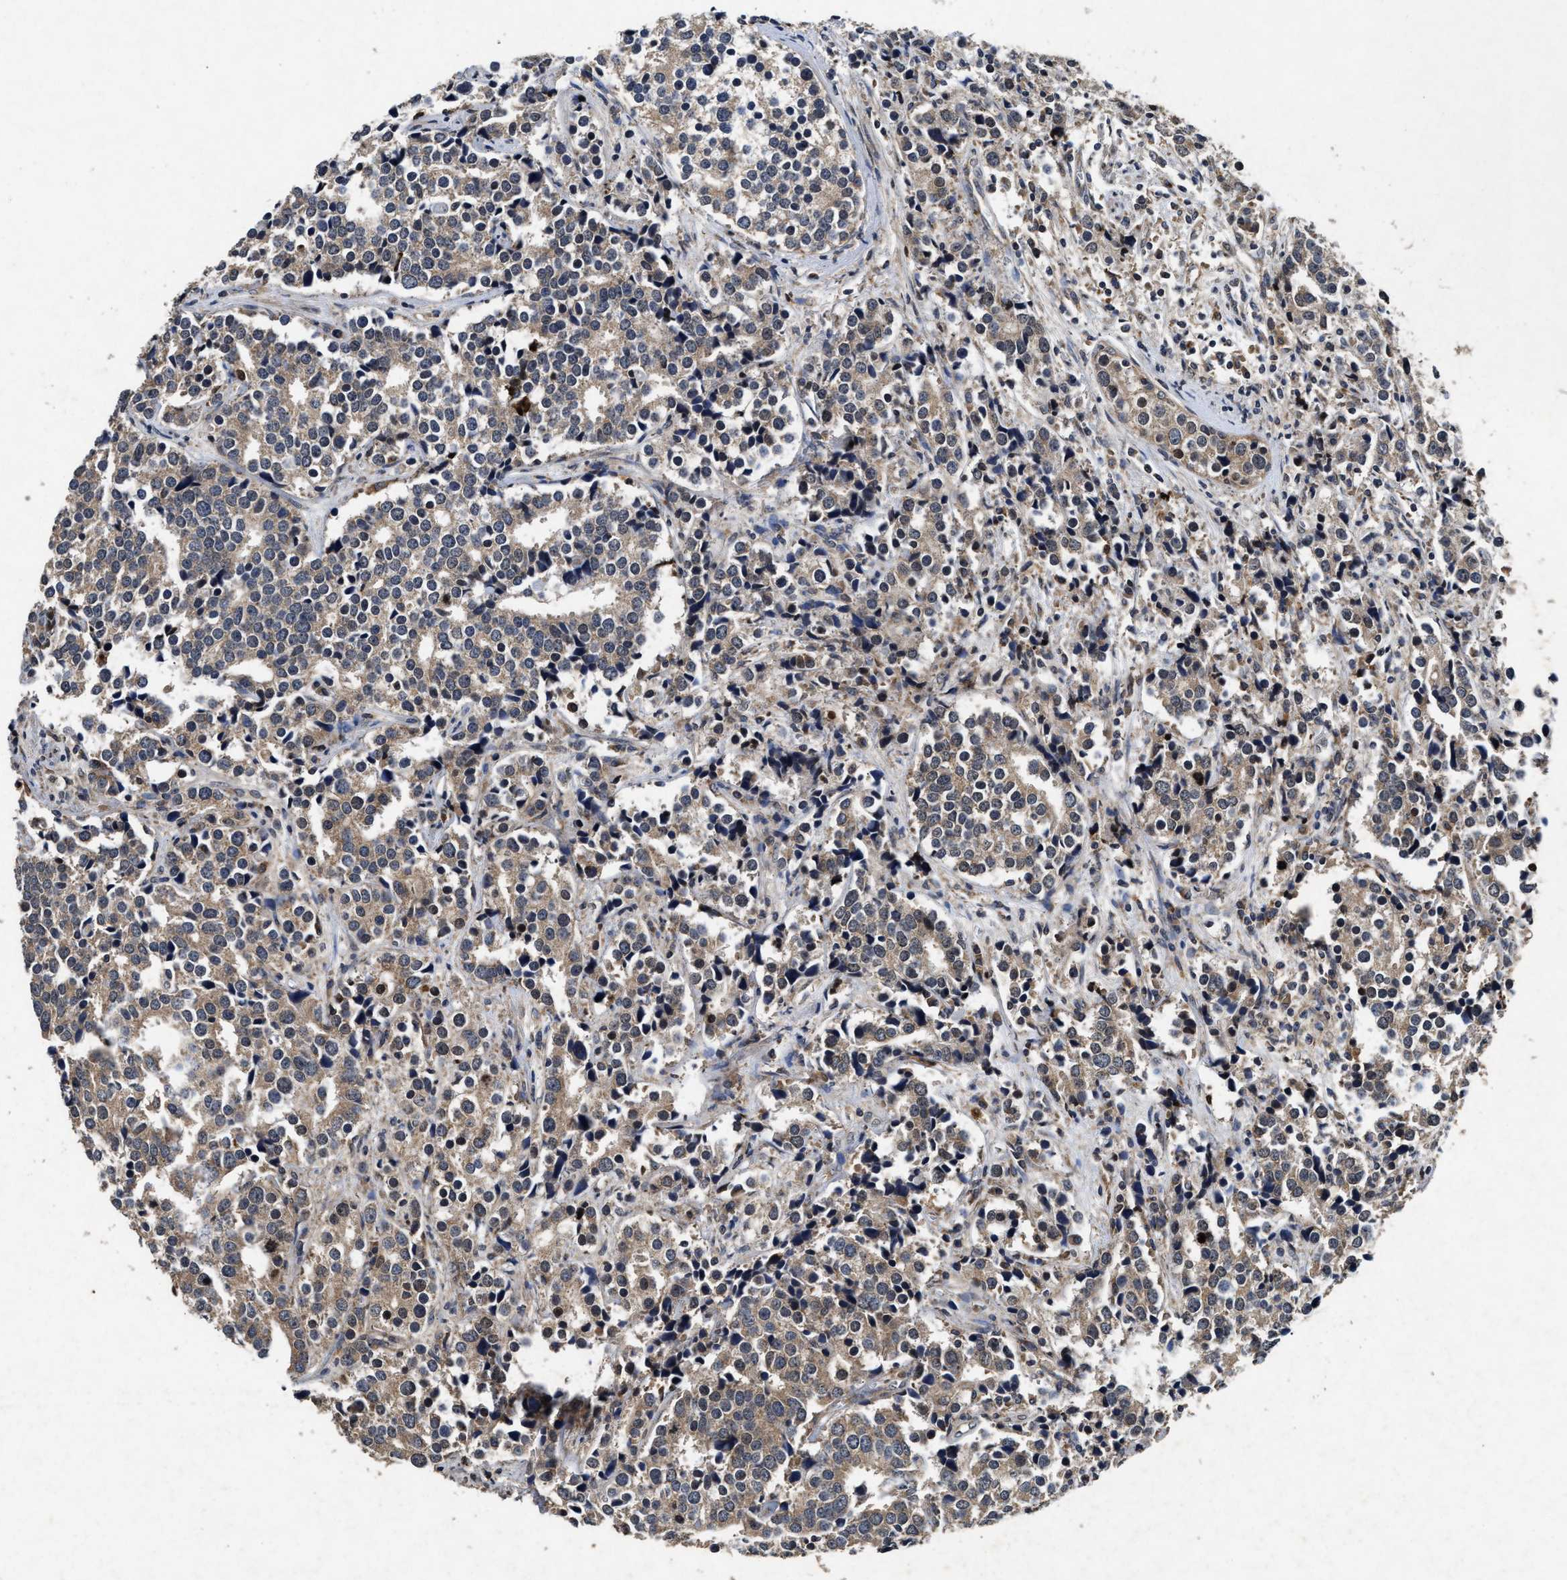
{"staining": {"intensity": "weak", "quantity": "25%-75%", "location": "cytoplasmic/membranous"}, "tissue": "prostate cancer", "cell_type": "Tumor cells", "image_type": "cancer", "snomed": [{"axis": "morphology", "description": "Adenocarcinoma, High grade"}, {"axis": "topography", "description": "Prostate"}], "caption": "High-magnification brightfield microscopy of high-grade adenocarcinoma (prostate) stained with DAB (3,3'-diaminobenzidine) (brown) and counterstained with hematoxylin (blue). tumor cells exhibit weak cytoplasmic/membranous staining is appreciated in about25%-75% of cells. (Stains: DAB (3,3'-diaminobenzidine) in brown, nuclei in blue, Microscopy: brightfield microscopy at high magnification).", "gene": "PDAP1", "patient": {"sex": "male", "age": 71}}